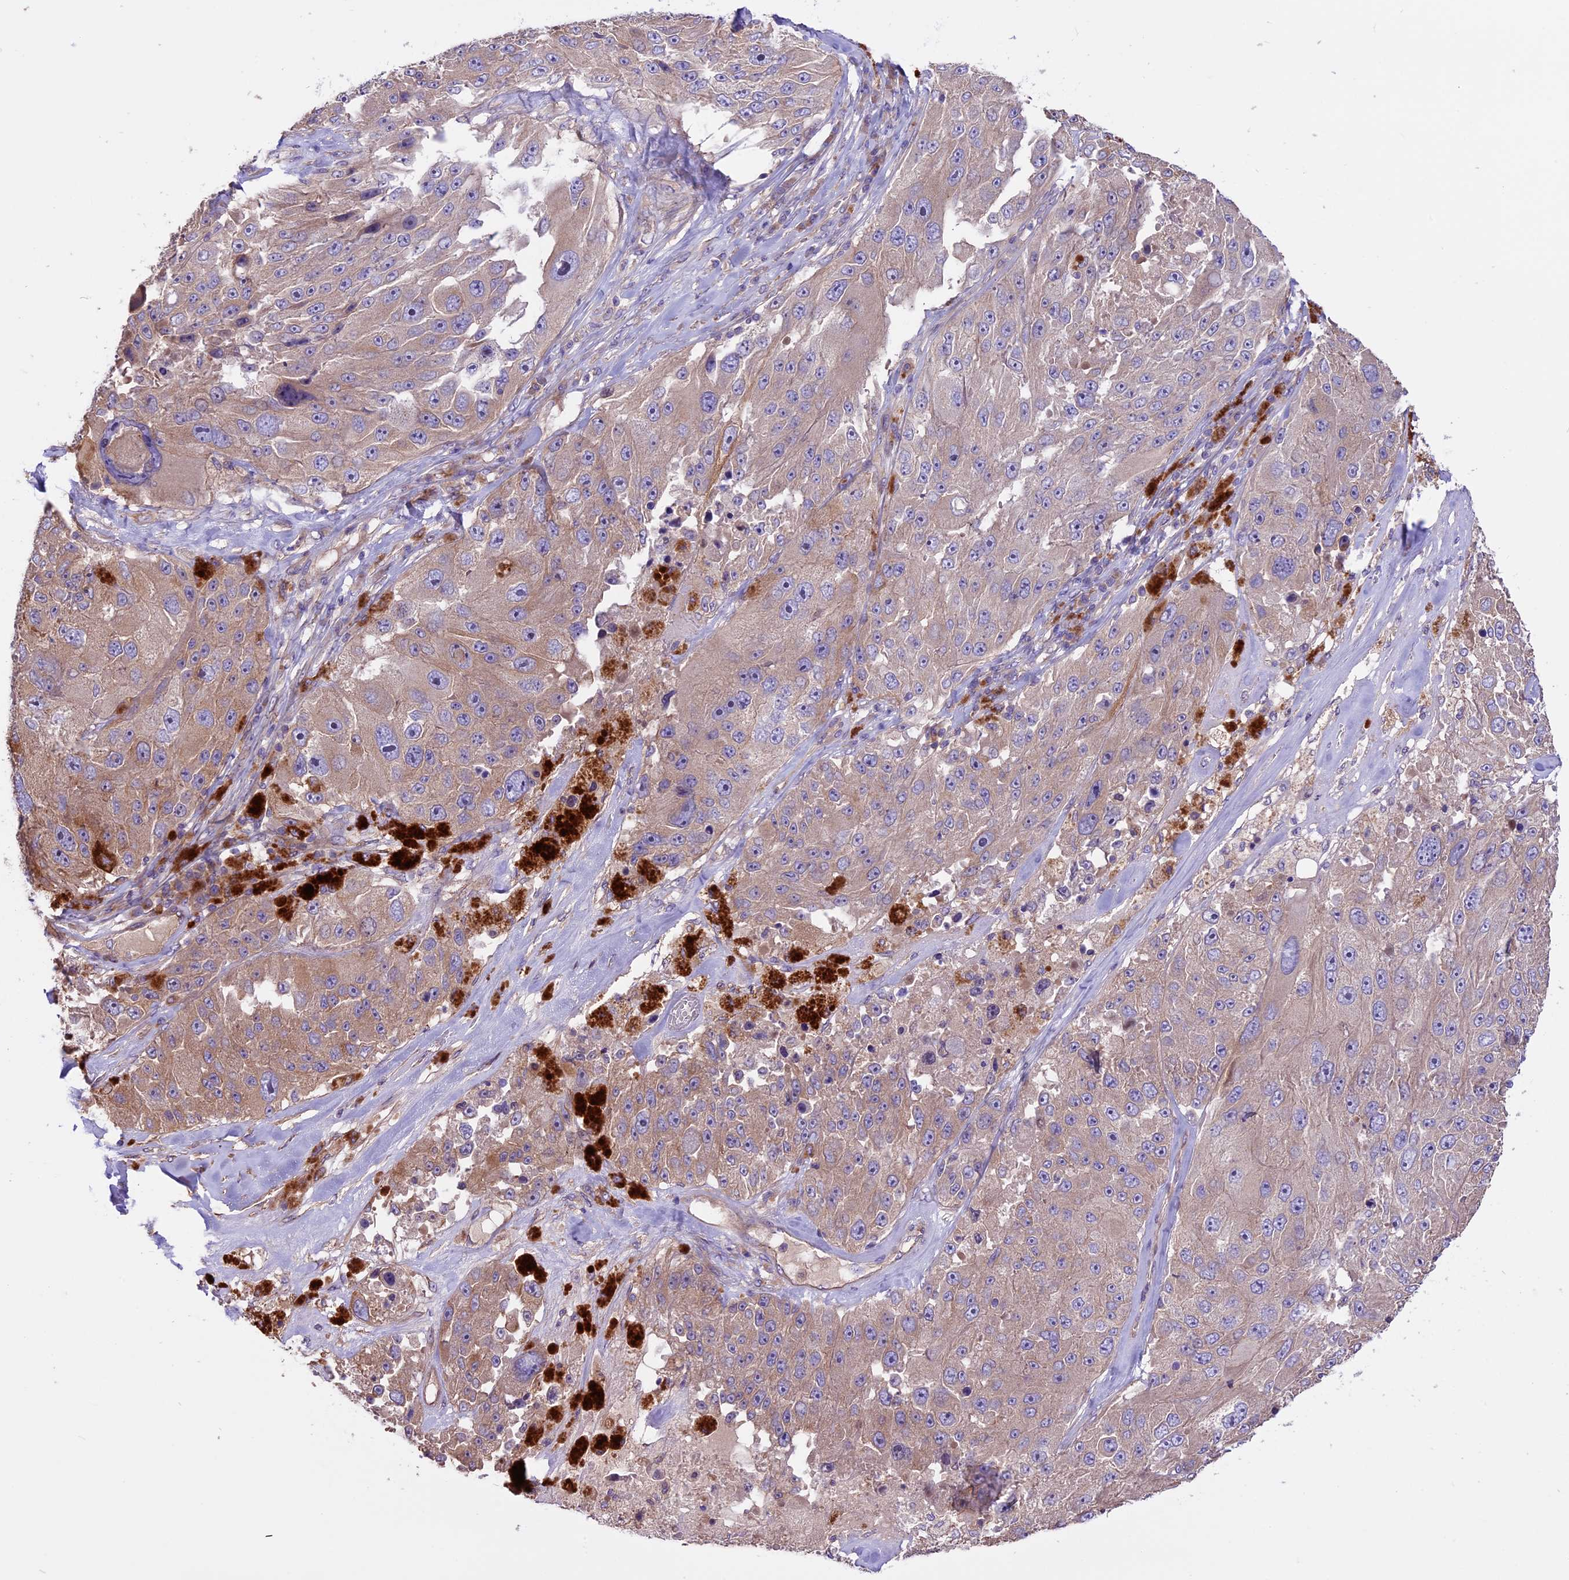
{"staining": {"intensity": "weak", "quantity": ">75%", "location": "cytoplasmic/membranous"}, "tissue": "melanoma", "cell_type": "Tumor cells", "image_type": "cancer", "snomed": [{"axis": "morphology", "description": "Malignant melanoma, Metastatic site"}, {"axis": "topography", "description": "Lymph node"}], "caption": "High-power microscopy captured an IHC image of melanoma, revealing weak cytoplasmic/membranous positivity in approximately >75% of tumor cells.", "gene": "ANO3", "patient": {"sex": "male", "age": 62}}